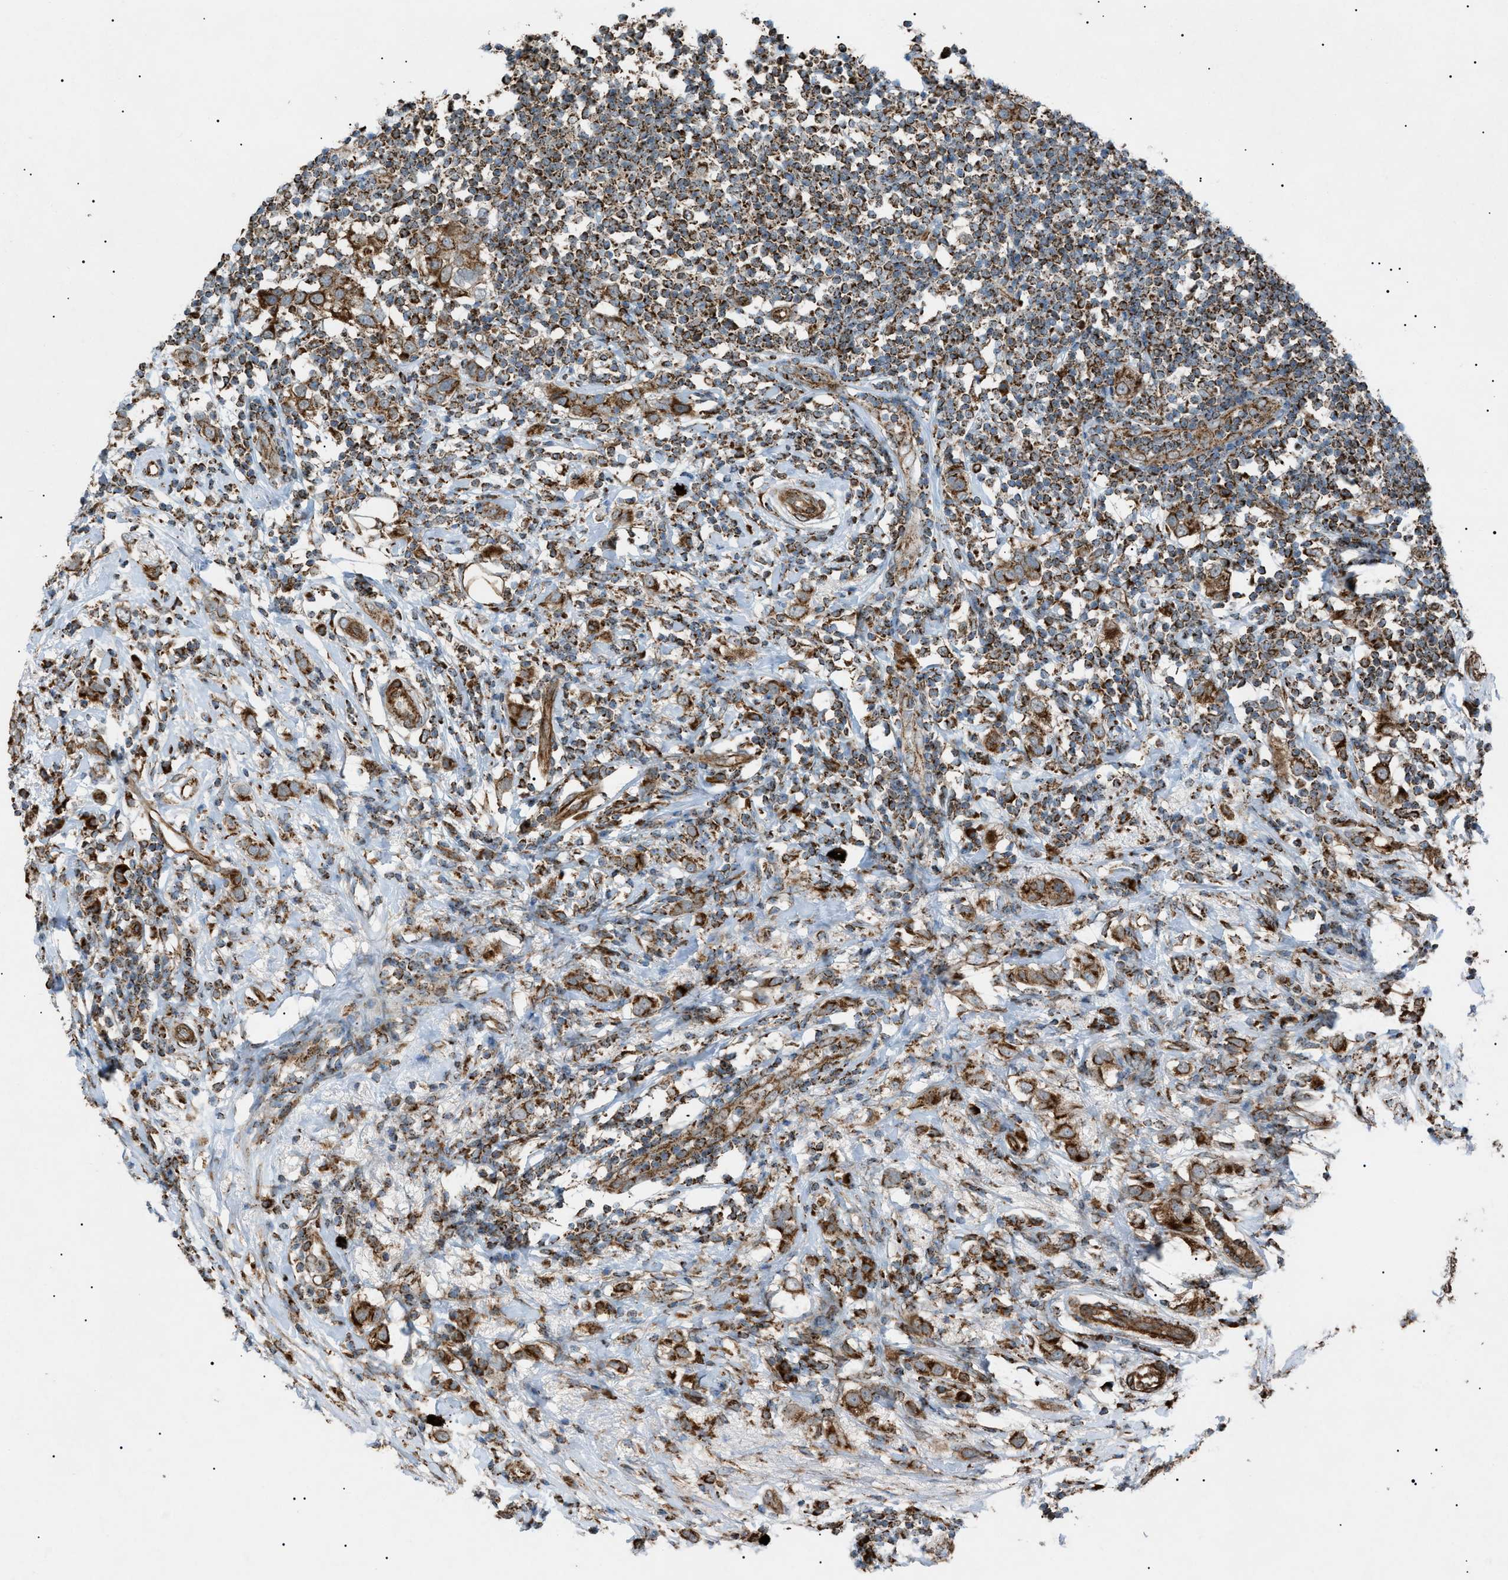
{"staining": {"intensity": "strong", "quantity": ">75%", "location": "cytoplasmic/membranous"}, "tissue": "breast cancer", "cell_type": "Tumor cells", "image_type": "cancer", "snomed": [{"axis": "morphology", "description": "Duct carcinoma"}, {"axis": "topography", "description": "Breast"}], "caption": "The immunohistochemical stain highlights strong cytoplasmic/membranous positivity in tumor cells of breast cancer (infiltrating ductal carcinoma) tissue.", "gene": "C1GALT1C1", "patient": {"sex": "female", "age": 50}}